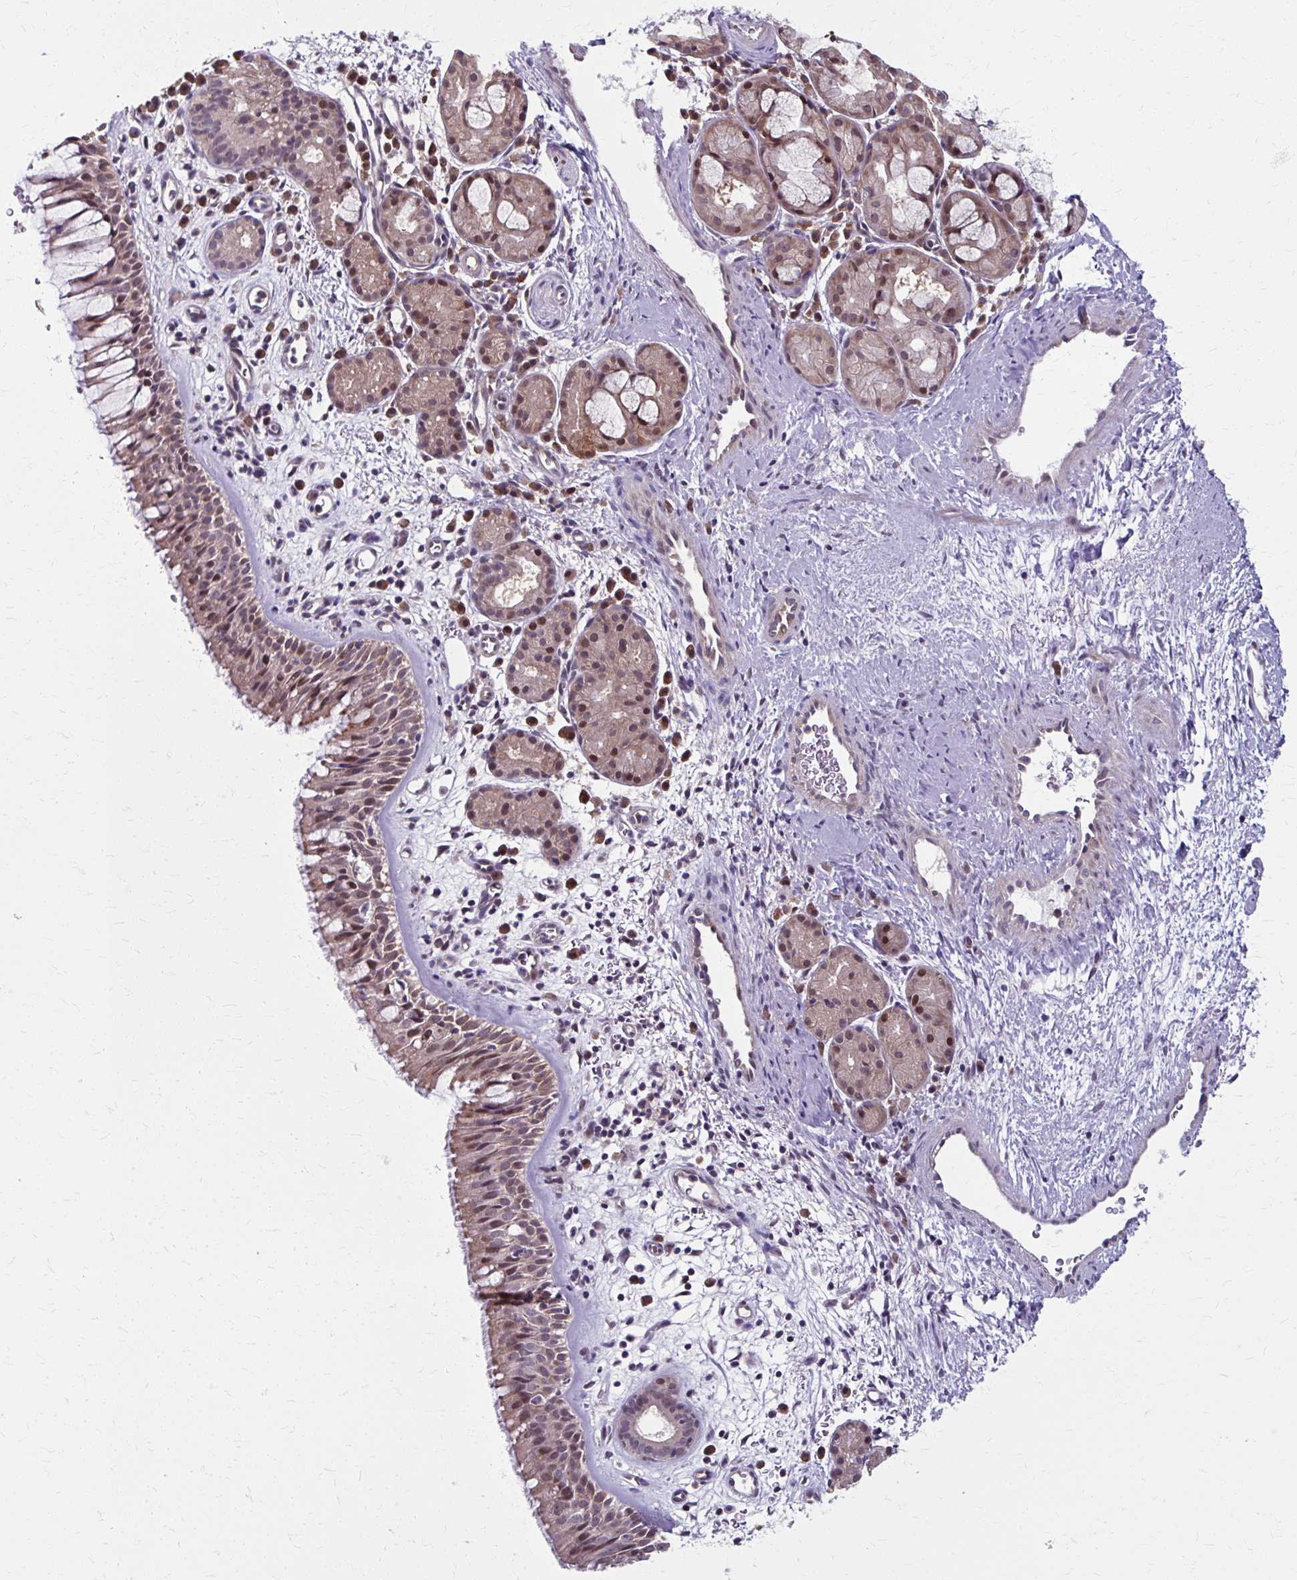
{"staining": {"intensity": "weak", "quantity": "25%-75%", "location": "nuclear"}, "tissue": "nasopharynx", "cell_type": "Respiratory epithelial cells", "image_type": "normal", "snomed": [{"axis": "morphology", "description": "Normal tissue, NOS"}, {"axis": "topography", "description": "Nasopharynx"}], "caption": "Nasopharynx was stained to show a protein in brown. There is low levels of weak nuclear expression in about 25%-75% of respiratory epithelial cells. (IHC, brightfield microscopy, high magnification).", "gene": "ZNF555", "patient": {"sex": "male", "age": 65}}